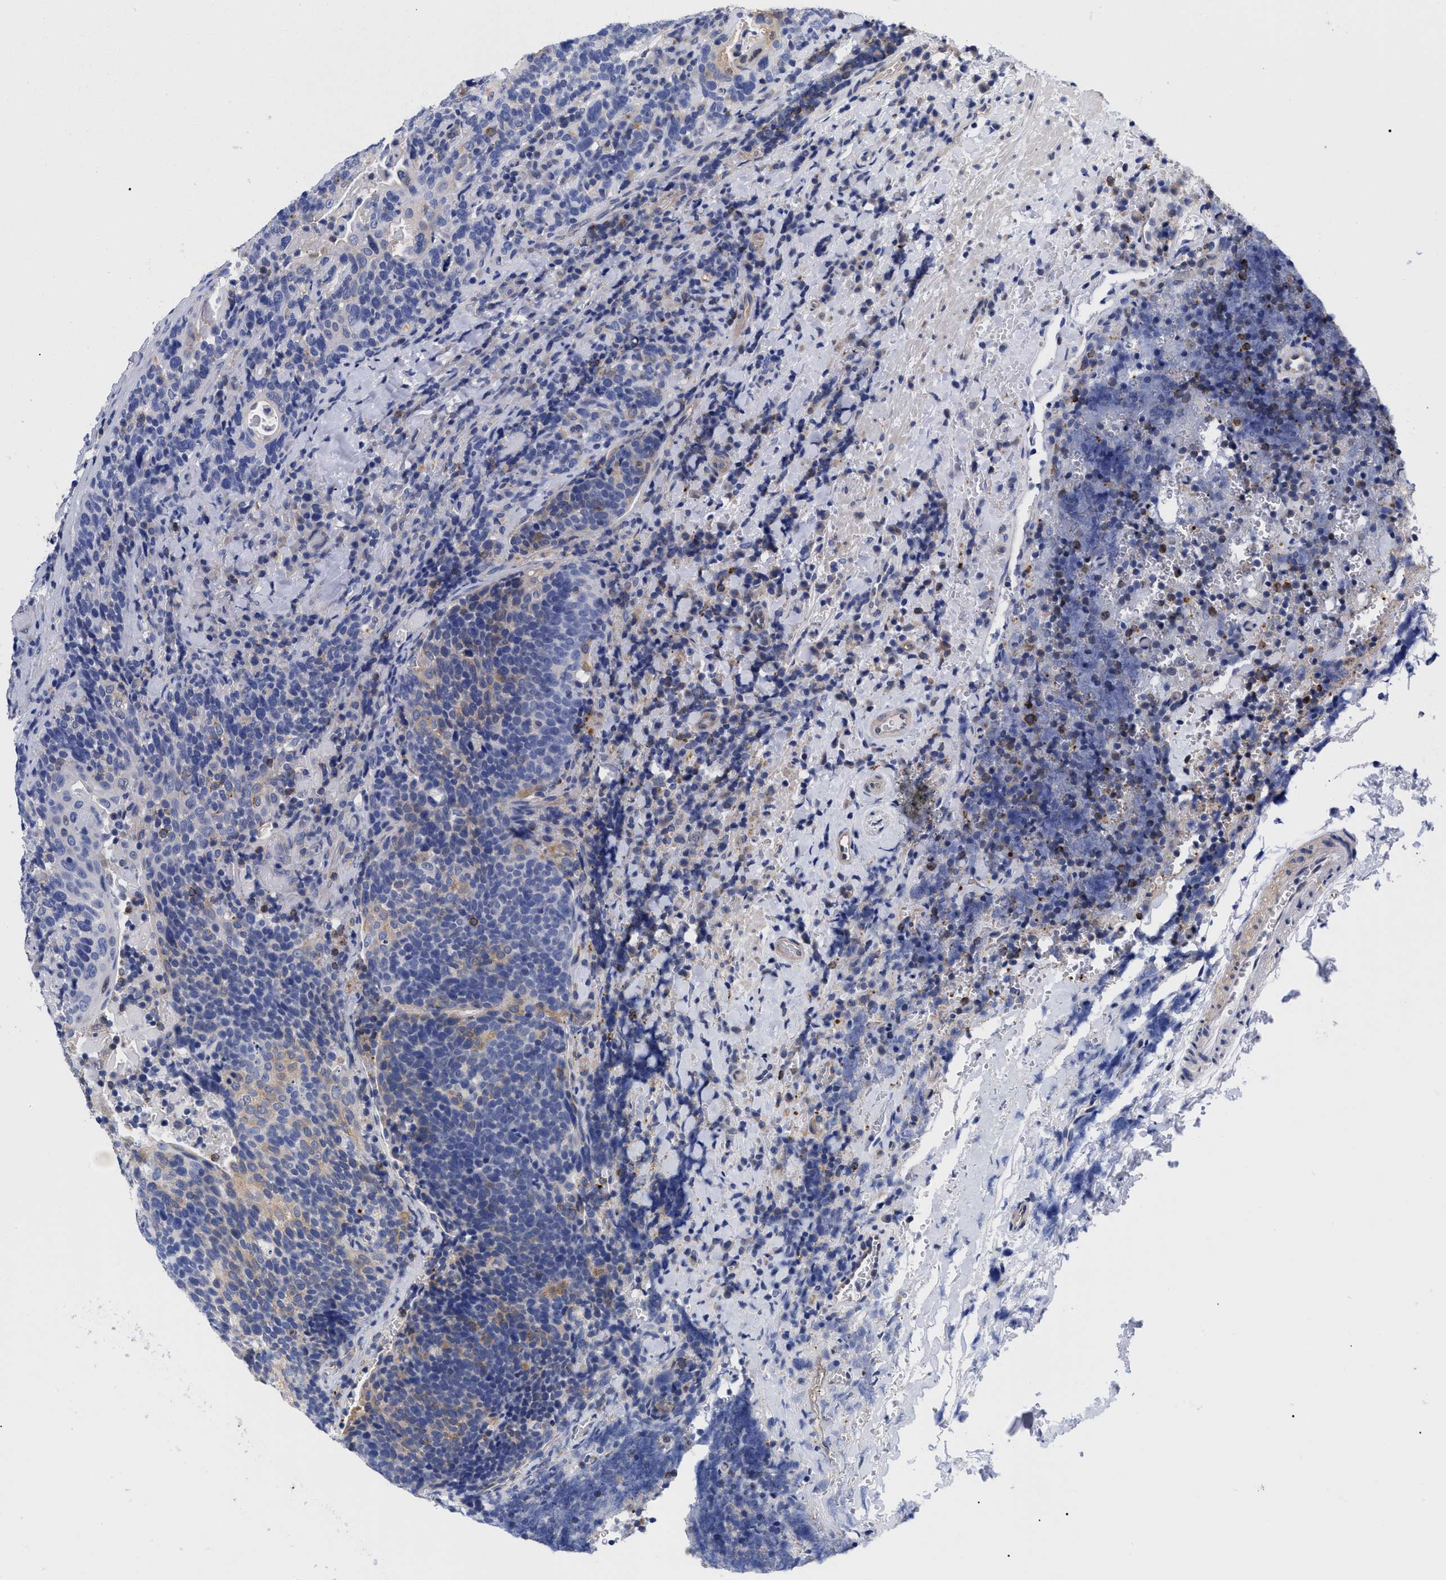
{"staining": {"intensity": "weak", "quantity": "<25%", "location": "cytoplasmic/membranous,nuclear"}, "tissue": "head and neck cancer", "cell_type": "Tumor cells", "image_type": "cancer", "snomed": [{"axis": "morphology", "description": "Squamous cell carcinoma, NOS"}, {"axis": "morphology", "description": "Squamous cell carcinoma, metastatic, NOS"}, {"axis": "topography", "description": "Lymph node"}, {"axis": "topography", "description": "Head-Neck"}], "caption": "Head and neck cancer (squamous cell carcinoma) was stained to show a protein in brown. There is no significant staining in tumor cells.", "gene": "IRAG2", "patient": {"sex": "male", "age": 62}}